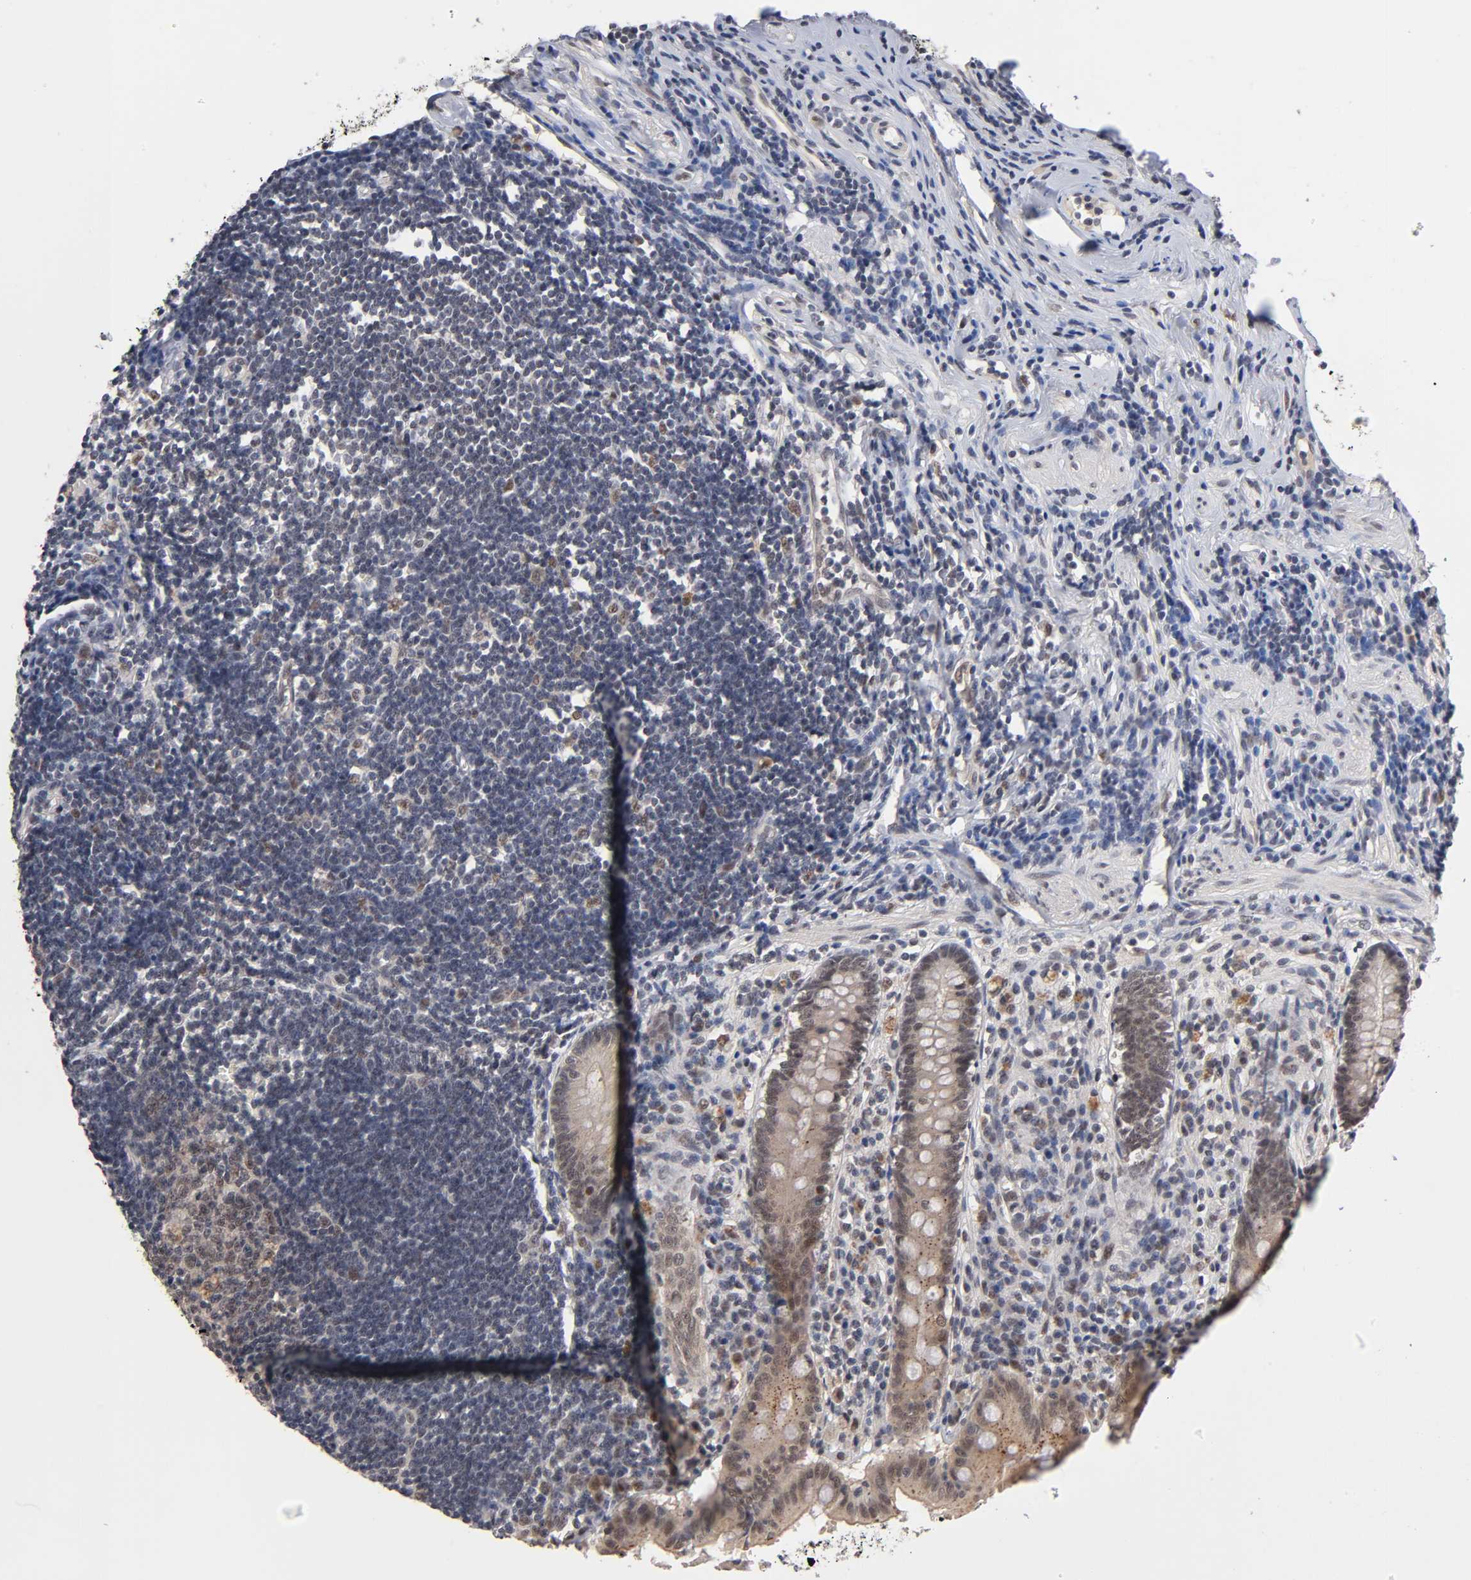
{"staining": {"intensity": "moderate", "quantity": ">75%", "location": "cytoplasmic/membranous,nuclear"}, "tissue": "appendix", "cell_type": "Glandular cells", "image_type": "normal", "snomed": [{"axis": "morphology", "description": "Normal tissue, NOS"}, {"axis": "topography", "description": "Appendix"}], "caption": "Brown immunohistochemical staining in unremarkable human appendix shows moderate cytoplasmic/membranous,nuclear expression in about >75% of glandular cells.", "gene": "EP300", "patient": {"sex": "female", "age": 50}}